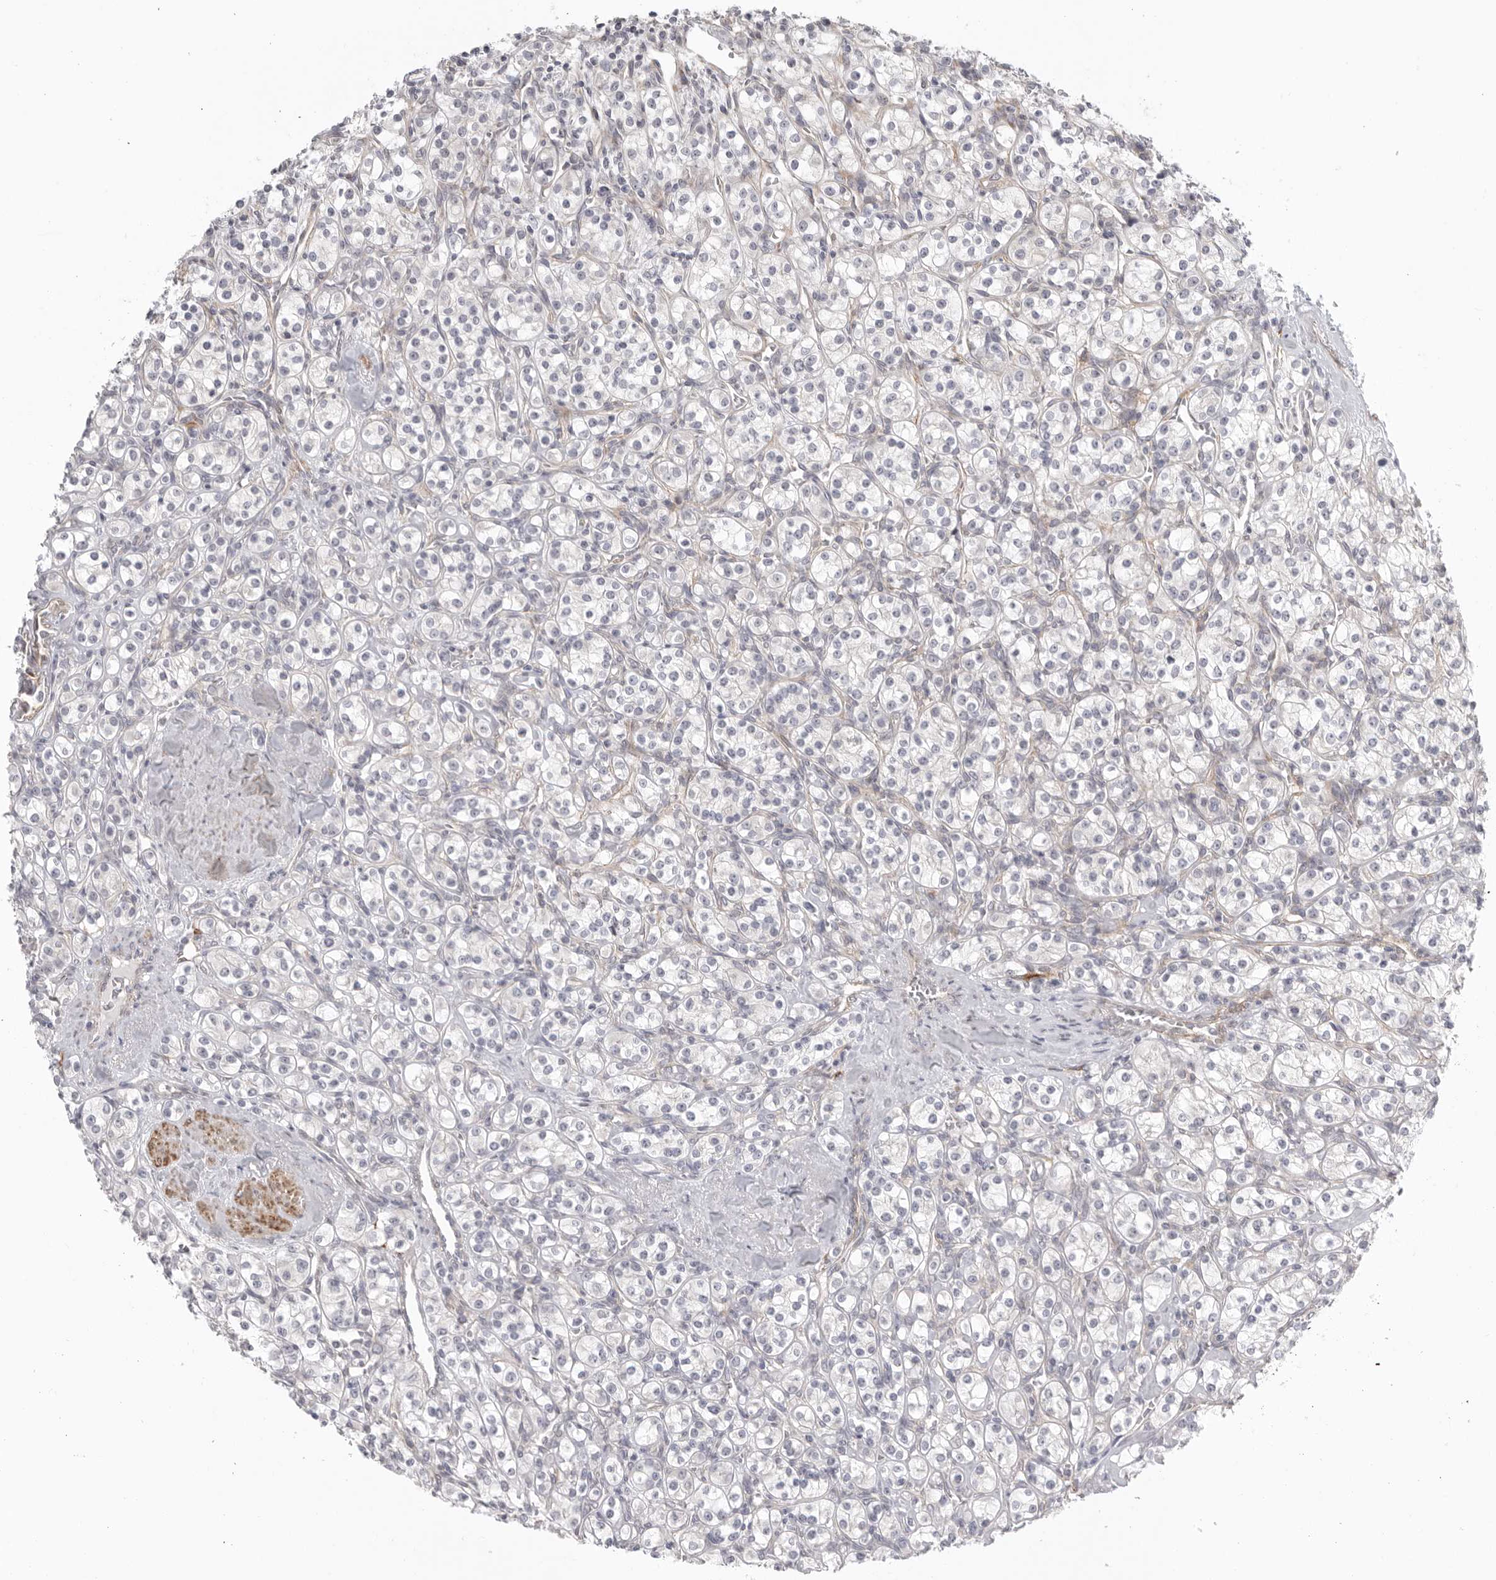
{"staining": {"intensity": "negative", "quantity": "none", "location": "none"}, "tissue": "renal cancer", "cell_type": "Tumor cells", "image_type": "cancer", "snomed": [{"axis": "morphology", "description": "Adenocarcinoma, NOS"}, {"axis": "topography", "description": "Kidney"}], "caption": "The IHC photomicrograph has no significant expression in tumor cells of renal cancer tissue.", "gene": "STAB2", "patient": {"sex": "male", "age": 77}}